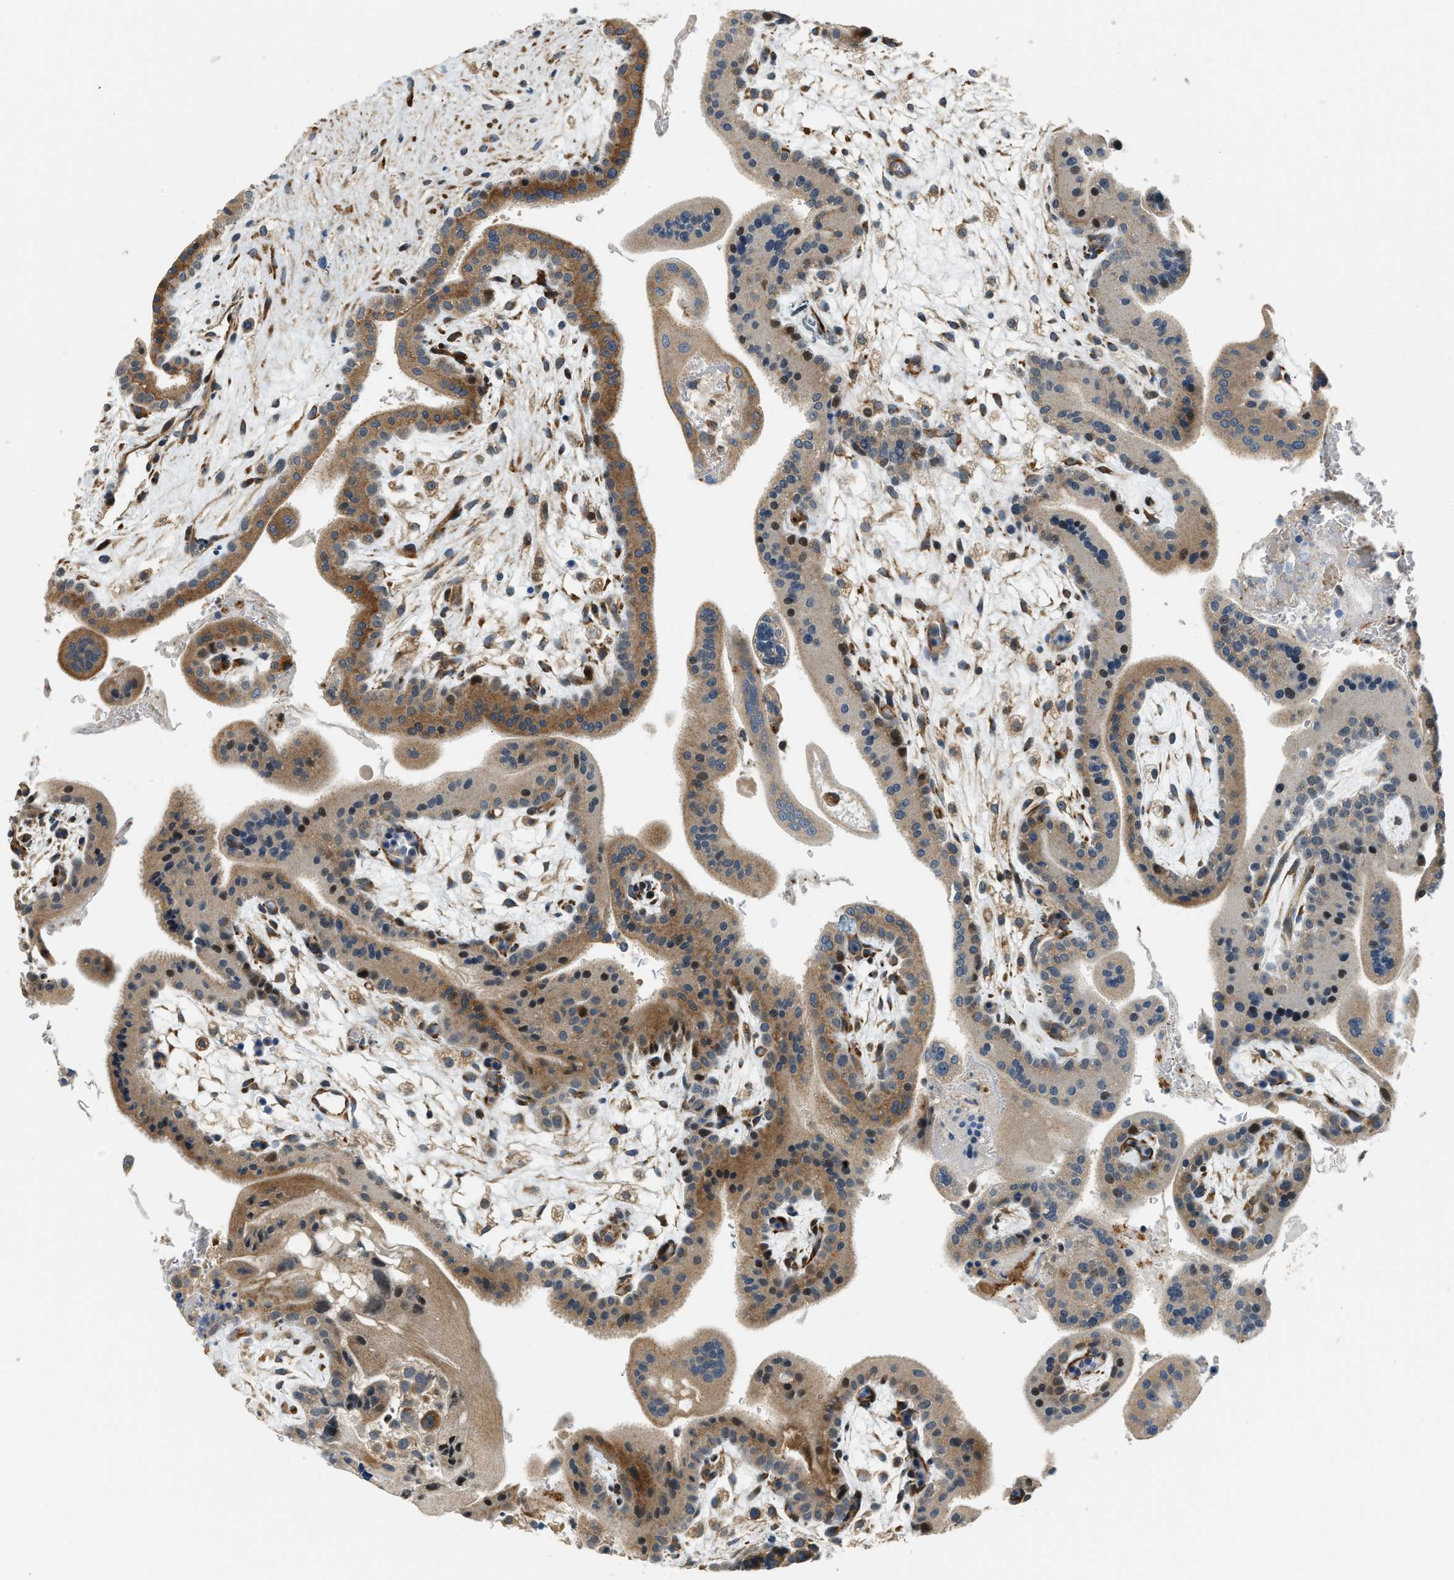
{"staining": {"intensity": "moderate", "quantity": ">75%", "location": "cytoplasmic/membranous"}, "tissue": "placenta", "cell_type": "Decidual cells", "image_type": "normal", "snomed": [{"axis": "morphology", "description": "Normal tissue, NOS"}, {"axis": "topography", "description": "Placenta"}], "caption": "A brown stain labels moderate cytoplasmic/membranous staining of a protein in decidual cells of unremarkable placenta. (Brightfield microscopy of DAB IHC at high magnification).", "gene": "ALOX12", "patient": {"sex": "female", "age": 35}}